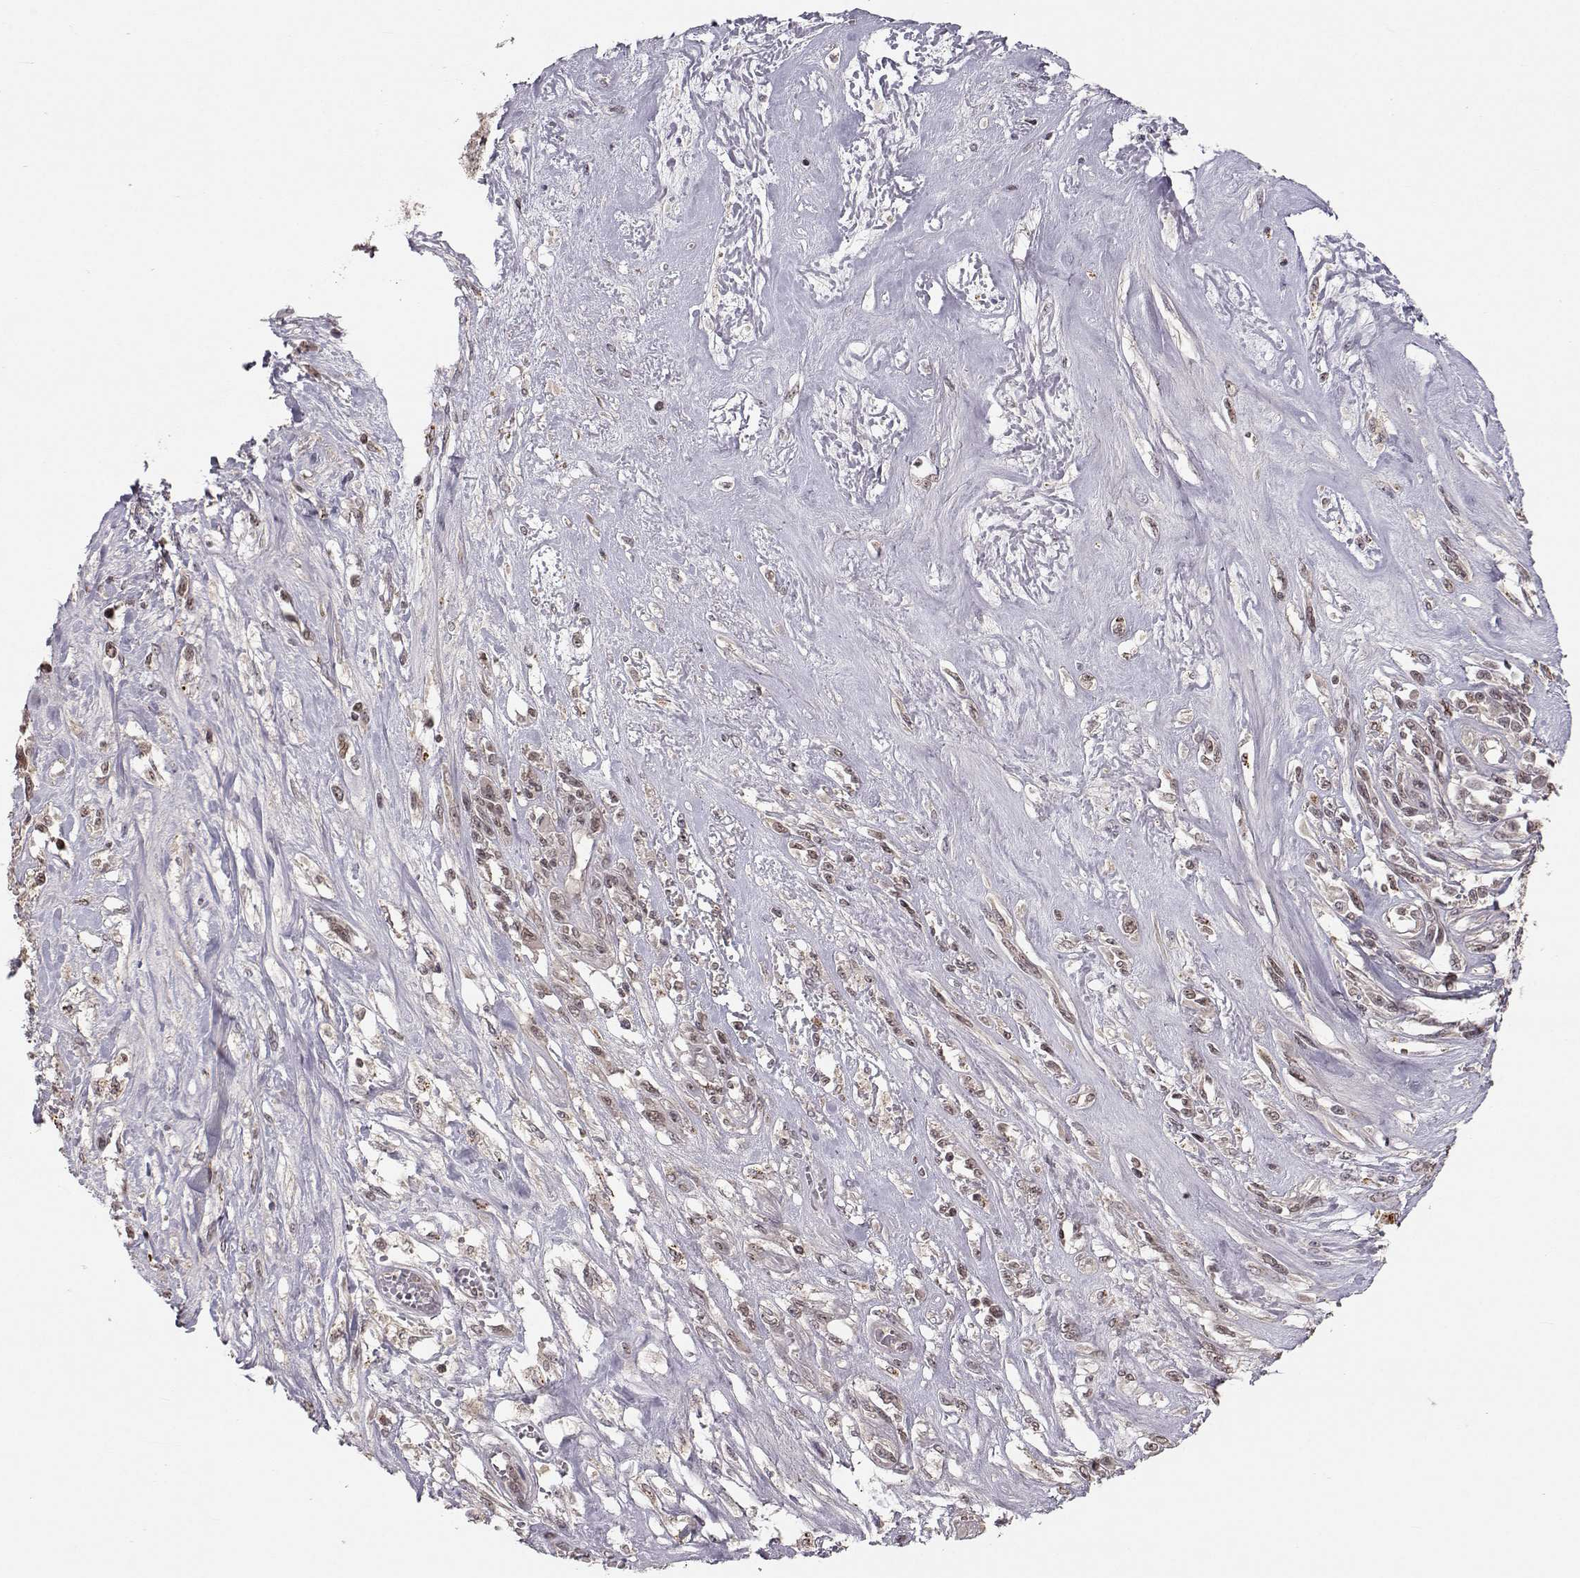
{"staining": {"intensity": "negative", "quantity": "none", "location": "none"}, "tissue": "melanoma", "cell_type": "Tumor cells", "image_type": "cancer", "snomed": [{"axis": "morphology", "description": "Malignant melanoma, NOS"}, {"axis": "topography", "description": "Skin"}], "caption": "Immunohistochemistry micrograph of neoplastic tissue: human melanoma stained with DAB shows no significant protein expression in tumor cells.", "gene": "PLEKHG3", "patient": {"sex": "female", "age": 91}}